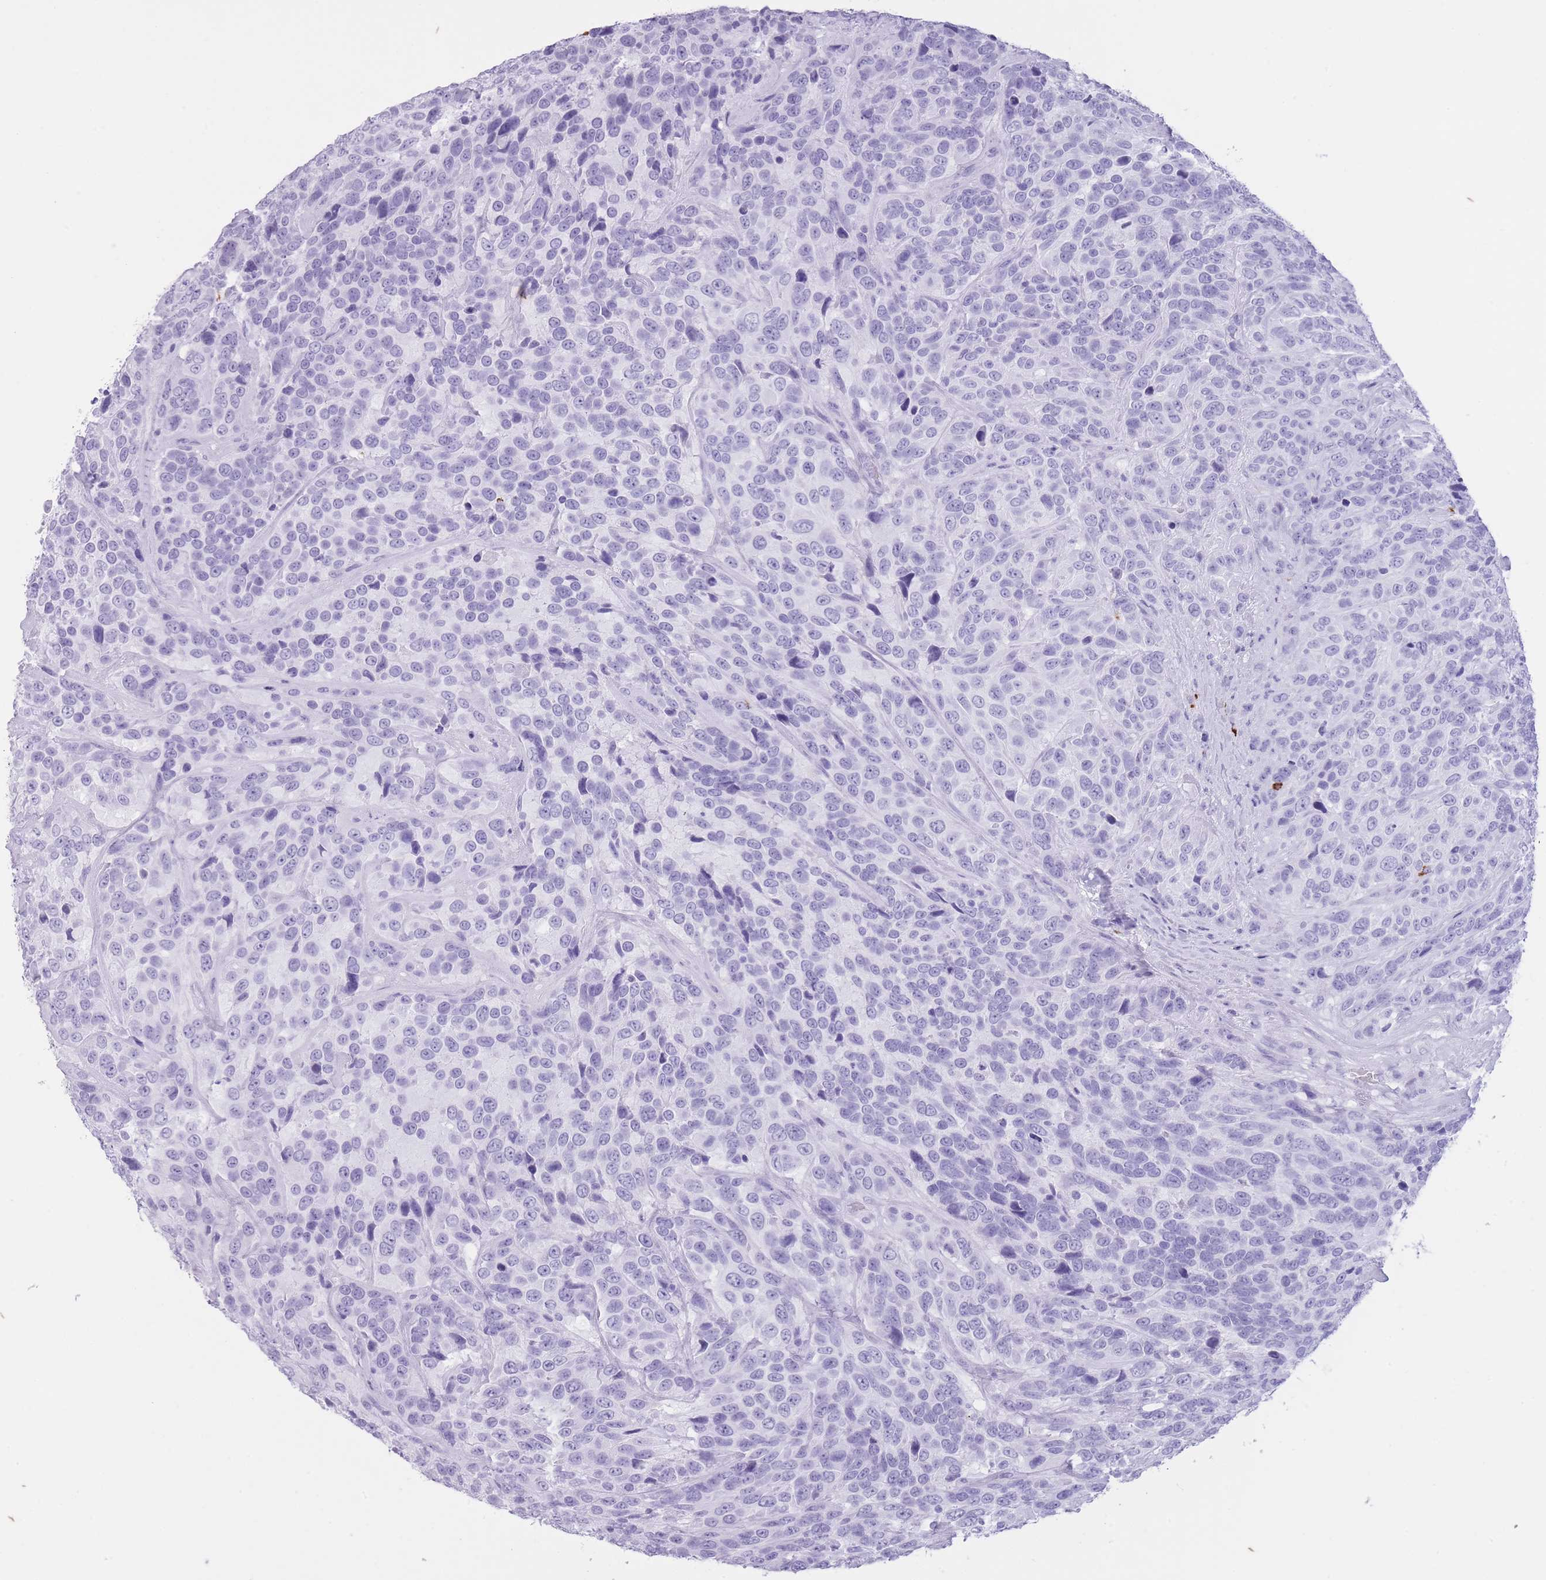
{"staining": {"intensity": "negative", "quantity": "none", "location": "none"}, "tissue": "urothelial cancer", "cell_type": "Tumor cells", "image_type": "cancer", "snomed": [{"axis": "morphology", "description": "Urothelial carcinoma, High grade"}, {"axis": "topography", "description": "Urinary bladder"}], "caption": "DAB immunohistochemical staining of human urothelial cancer shows no significant expression in tumor cells.", "gene": "OR4F21", "patient": {"sex": "female", "age": 70}}